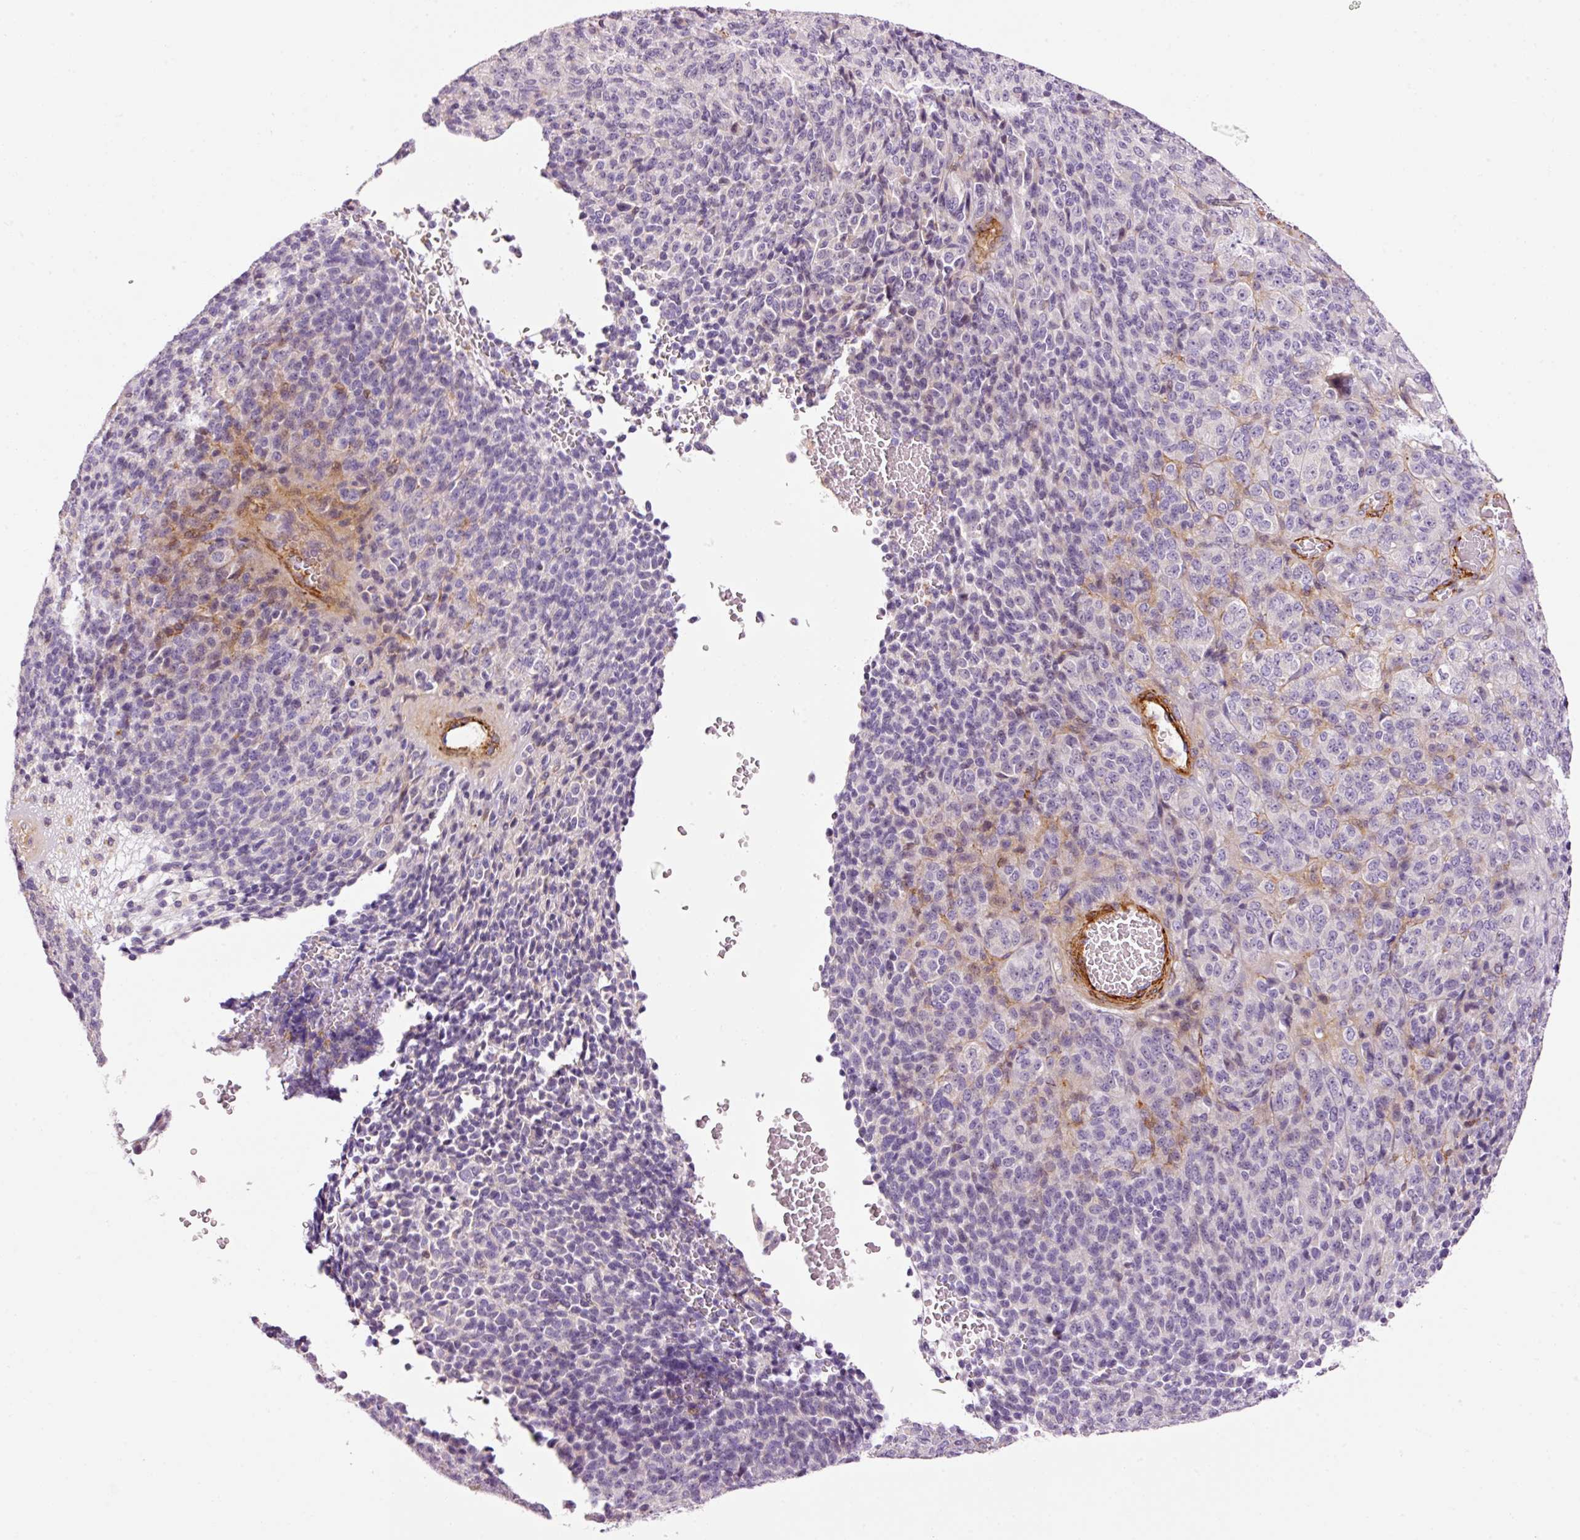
{"staining": {"intensity": "negative", "quantity": "none", "location": "none"}, "tissue": "melanoma", "cell_type": "Tumor cells", "image_type": "cancer", "snomed": [{"axis": "morphology", "description": "Malignant melanoma, Metastatic site"}, {"axis": "topography", "description": "Brain"}], "caption": "An immunohistochemistry (IHC) micrograph of malignant melanoma (metastatic site) is shown. There is no staining in tumor cells of malignant melanoma (metastatic site).", "gene": "ANKRD20A1", "patient": {"sex": "female", "age": 56}}